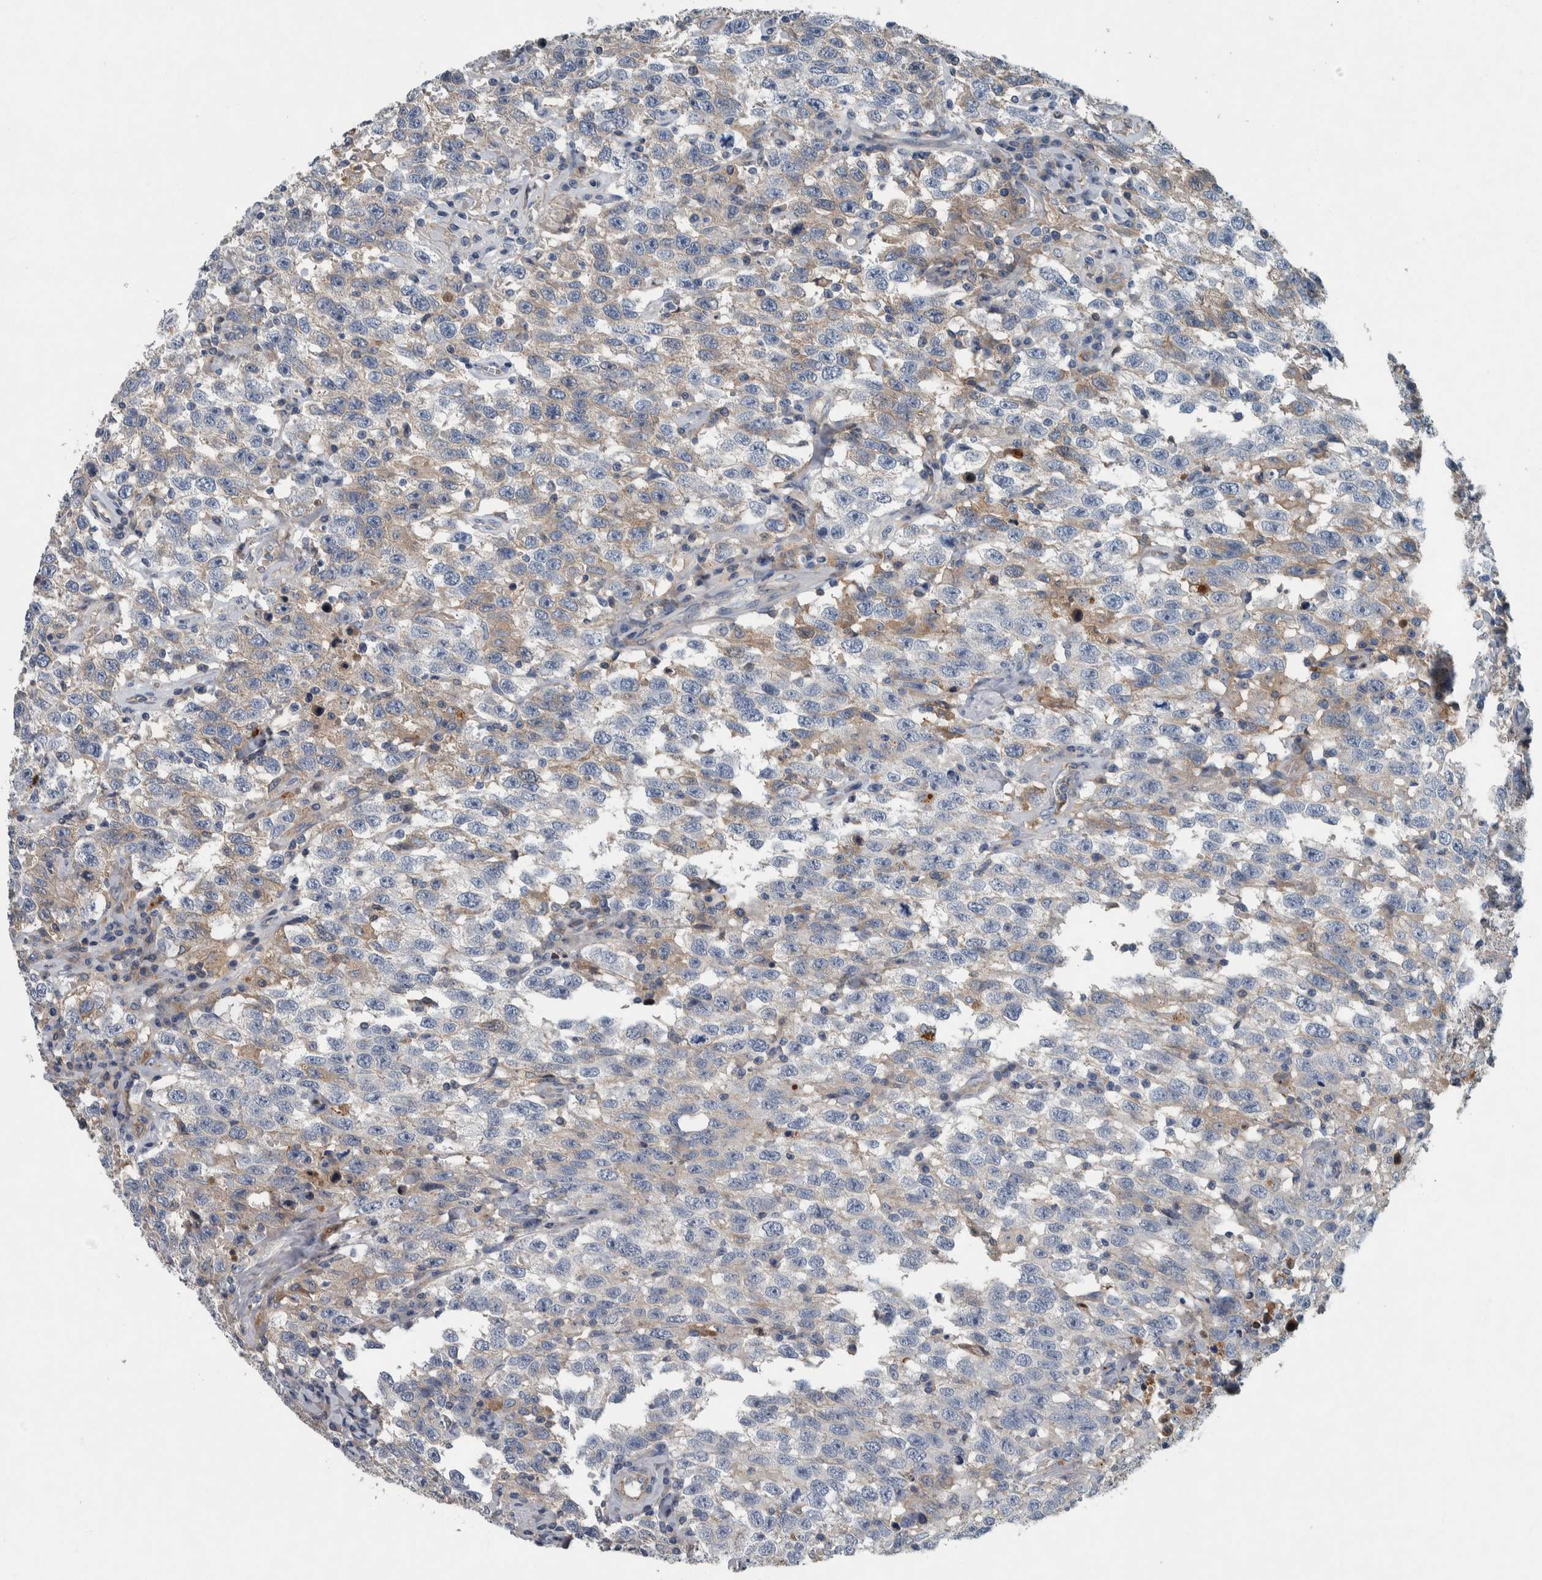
{"staining": {"intensity": "weak", "quantity": "<25%", "location": "cytoplasmic/membranous"}, "tissue": "testis cancer", "cell_type": "Tumor cells", "image_type": "cancer", "snomed": [{"axis": "morphology", "description": "Seminoma, NOS"}, {"axis": "topography", "description": "Testis"}], "caption": "A micrograph of seminoma (testis) stained for a protein displays no brown staining in tumor cells. (DAB immunohistochemistry (IHC) visualized using brightfield microscopy, high magnification).", "gene": "SERPINC1", "patient": {"sex": "male", "age": 41}}